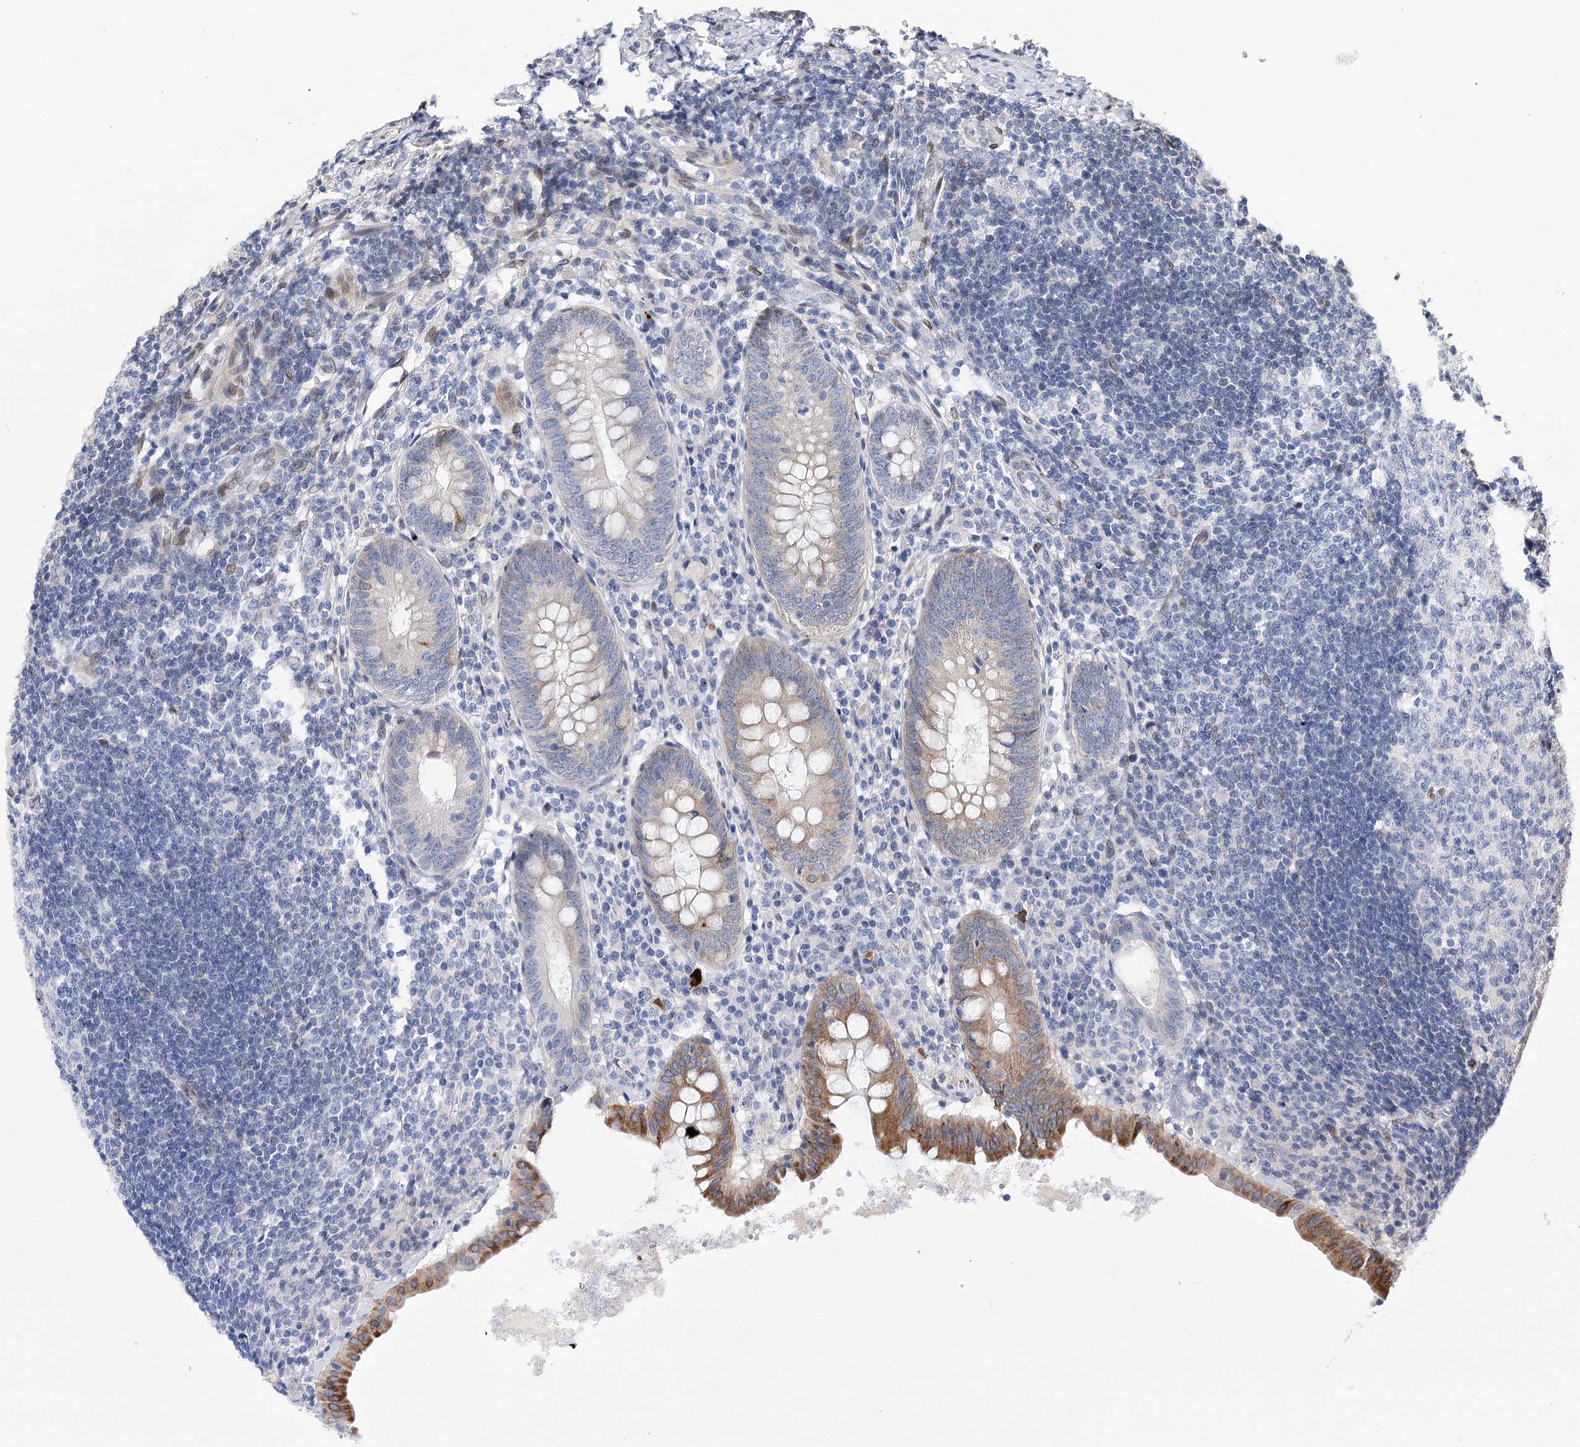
{"staining": {"intensity": "moderate", "quantity": ">75%", "location": "cytoplasmic/membranous"}, "tissue": "appendix", "cell_type": "Glandular cells", "image_type": "normal", "snomed": [{"axis": "morphology", "description": "Normal tissue, NOS"}, {"axis": "topography", "description": "Appendix"}], "caption": "Immunohistochemical staining of benign human appendix displays >75% levels of moderate cytoplasmic/membranous protein staining in about >75% of glandular cells.", "gene": "TMEM201", "patient": {"sex": "female", "age": 54}}